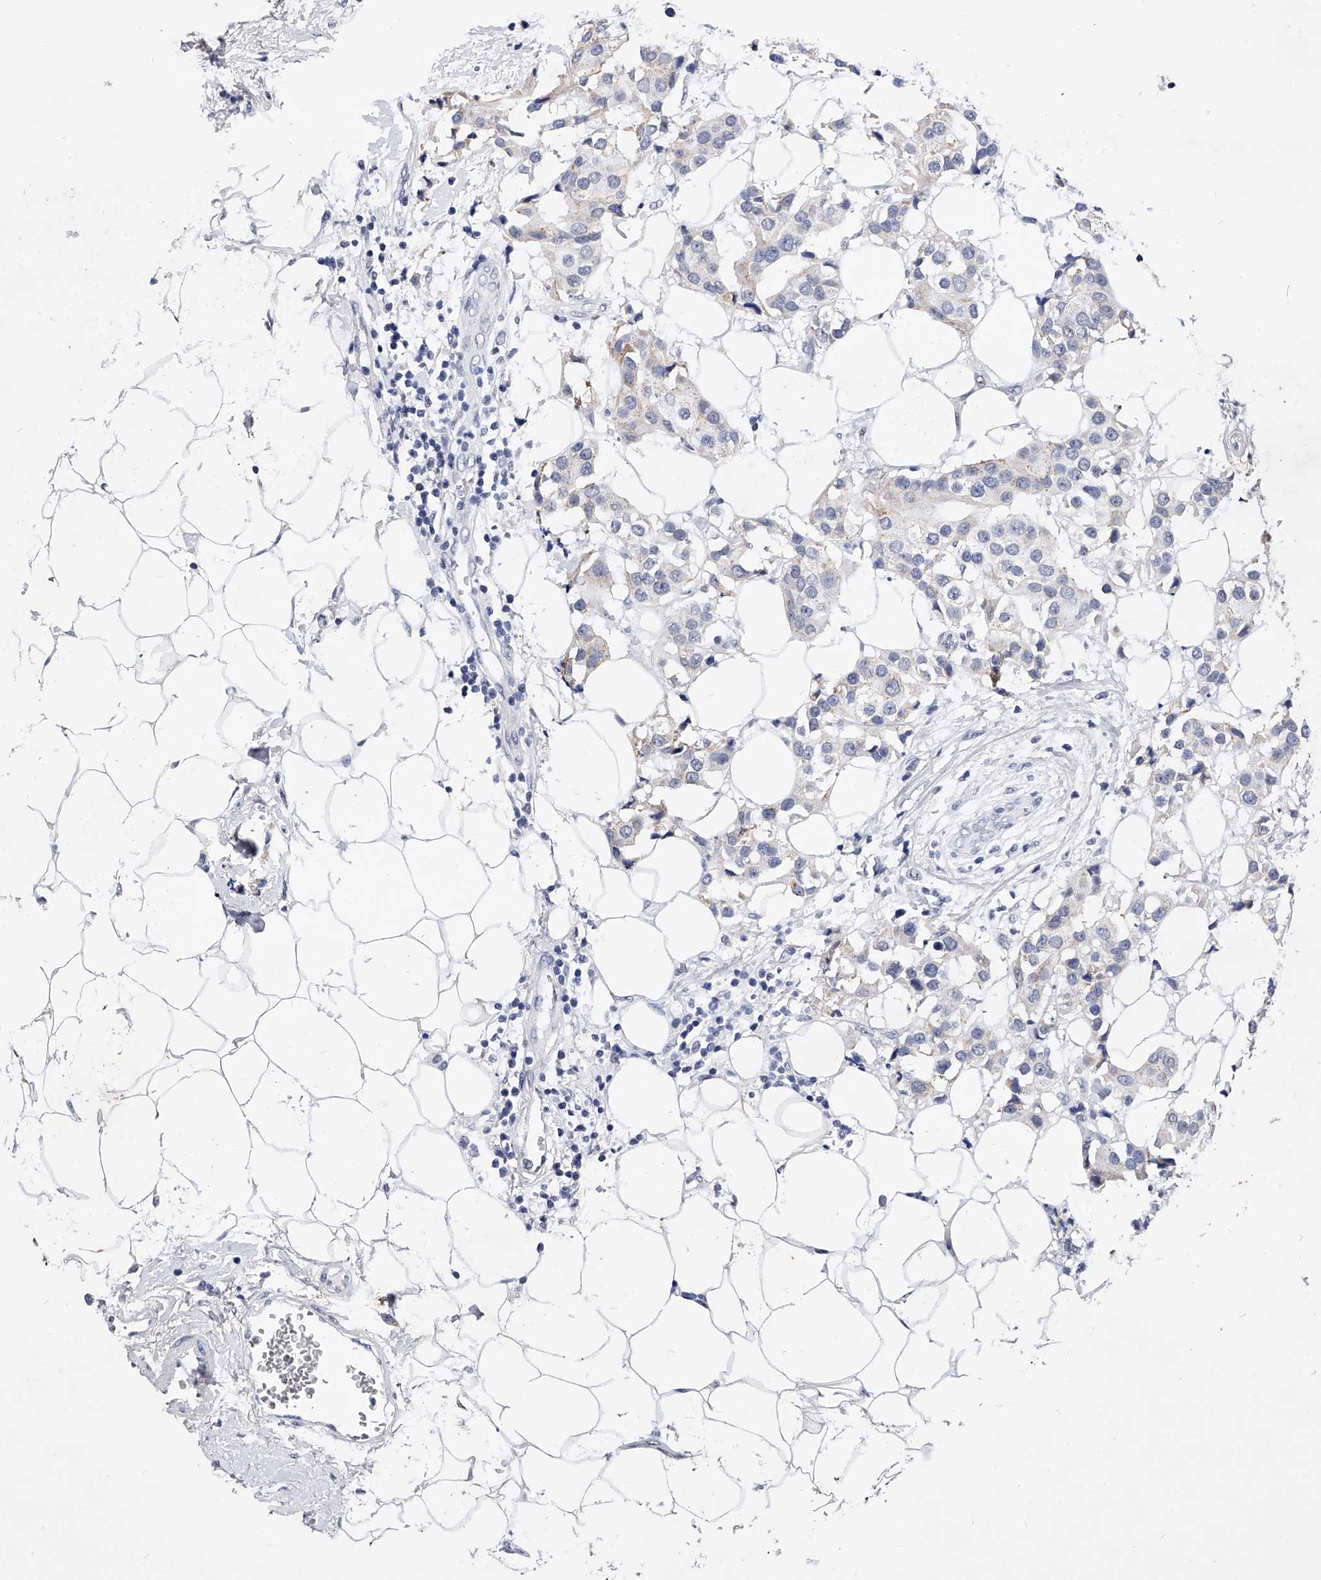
{"staining": {"intensity": "negative", "quantity": "none", "location": "none"}, "tissue": "breast cancer", "cell_type": "Tumor cells", "image_type": "cancer", "snomed": [{"axis": "morphology", "description": "Normal tissue, NOS"}, {"axis": "morphology", "description": "Duct carcinoma"}, {"axis": "topography", "description": "Breast"}], "caption": "Protein analysis of breast cancer (infiltrating ductal carcinoma) displays no significant expression in tumor cells.", "gene": "ZNF529", "patient": {"sex": "female", "age": 39}}